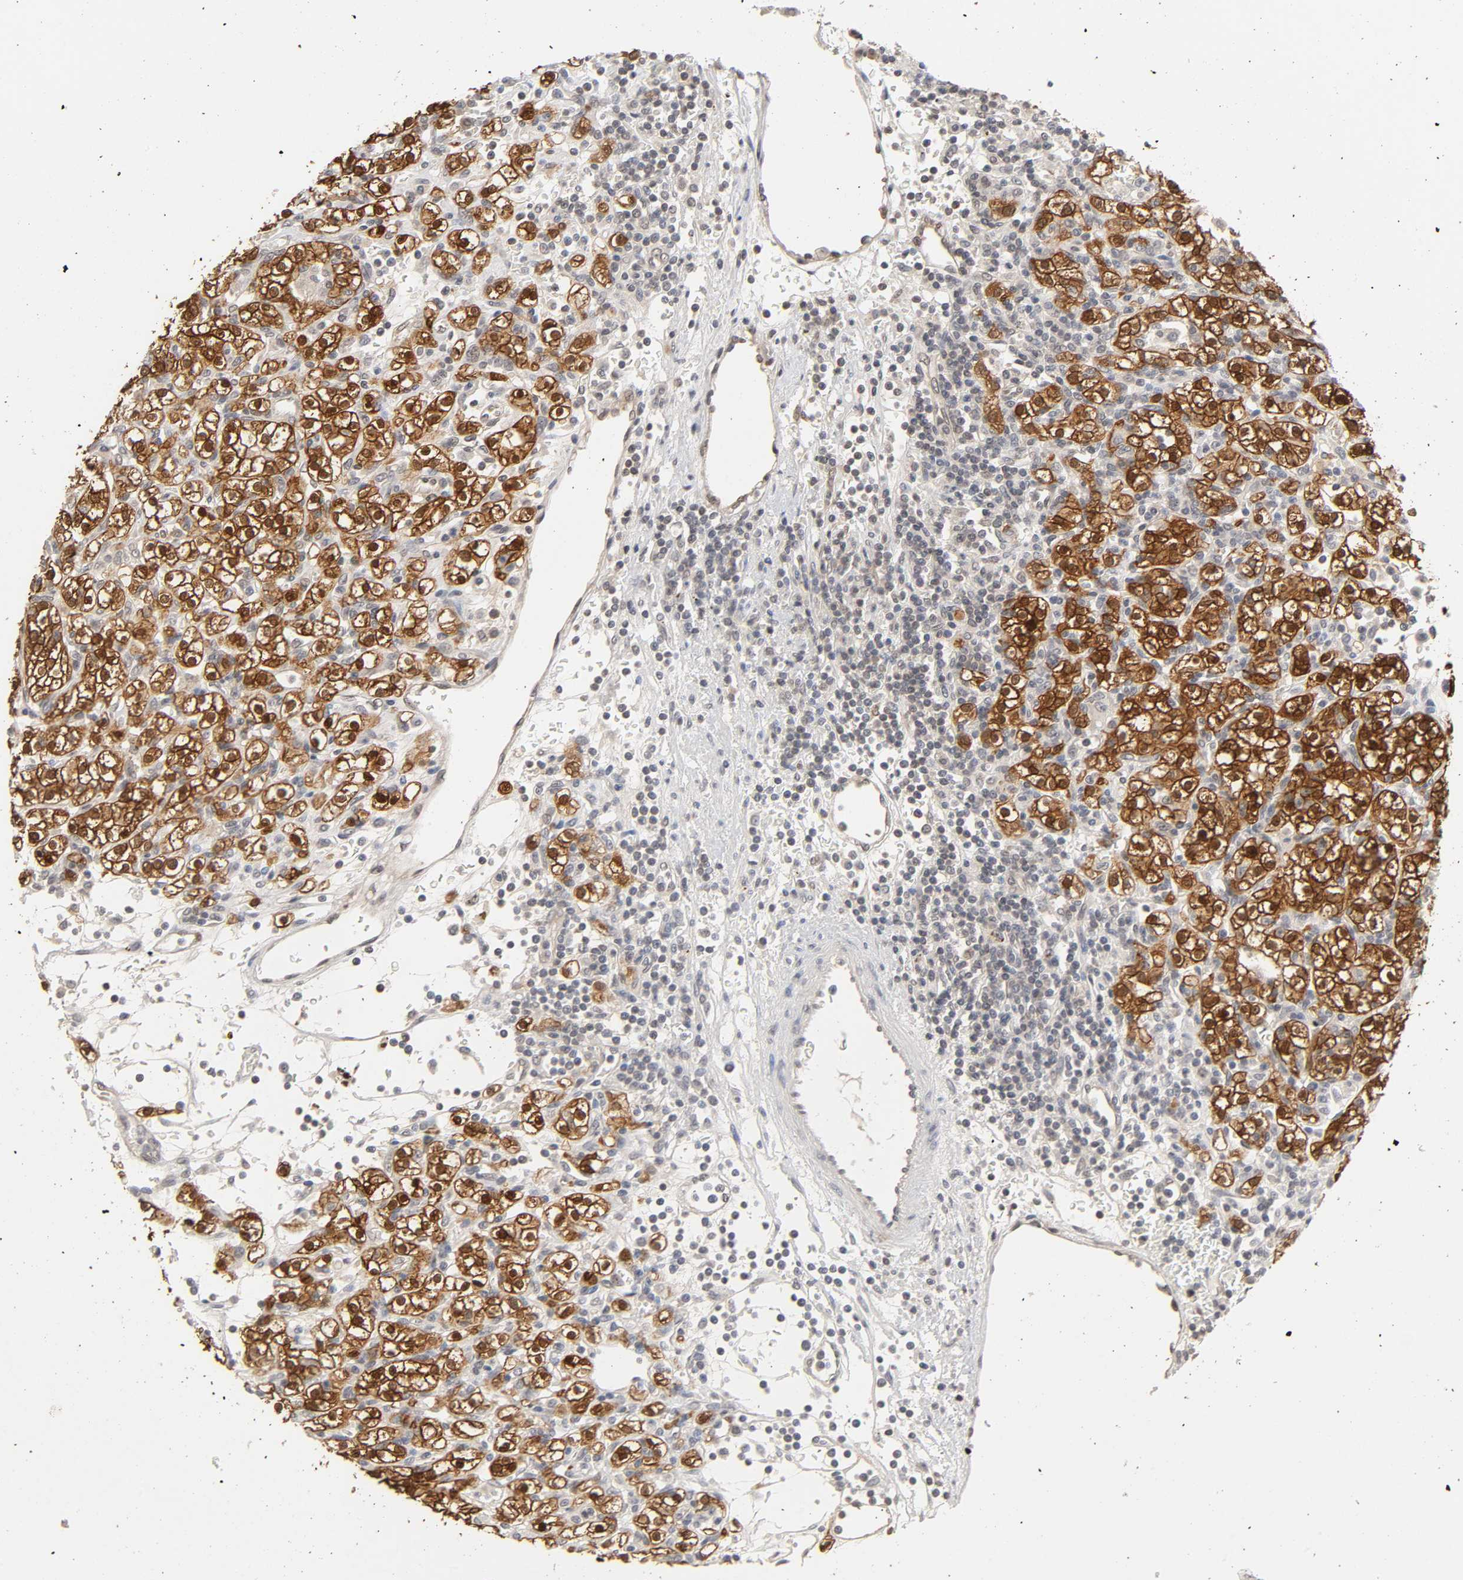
{"staining": {"intensity": "strong", "quantity": ">75%", "location": "cytoplasmic/membranous,nuclear"}, "tissue": "renal cancer", "cell_type": "Tumor cells", "image_type": "cancer", "snomed": [{"axis": "morphology", "description": "Normal tissue, NOS"}, {"axis": "morphology", "description": "Adenocarcinoma, NOS"}, {"axis": "topography", "description": "Kidney"}], "caption": "Protein analysis of adenocarcinoma (renal) tissue demonstrates strong cytoplasmic/membranous and nuclear staining in approximately >75% of tumor cells. (Brightfield microscopy of DAB IHC at high magnification).", "gene": "HTR1E", "patient": {"sex": "female", "age": 55}}